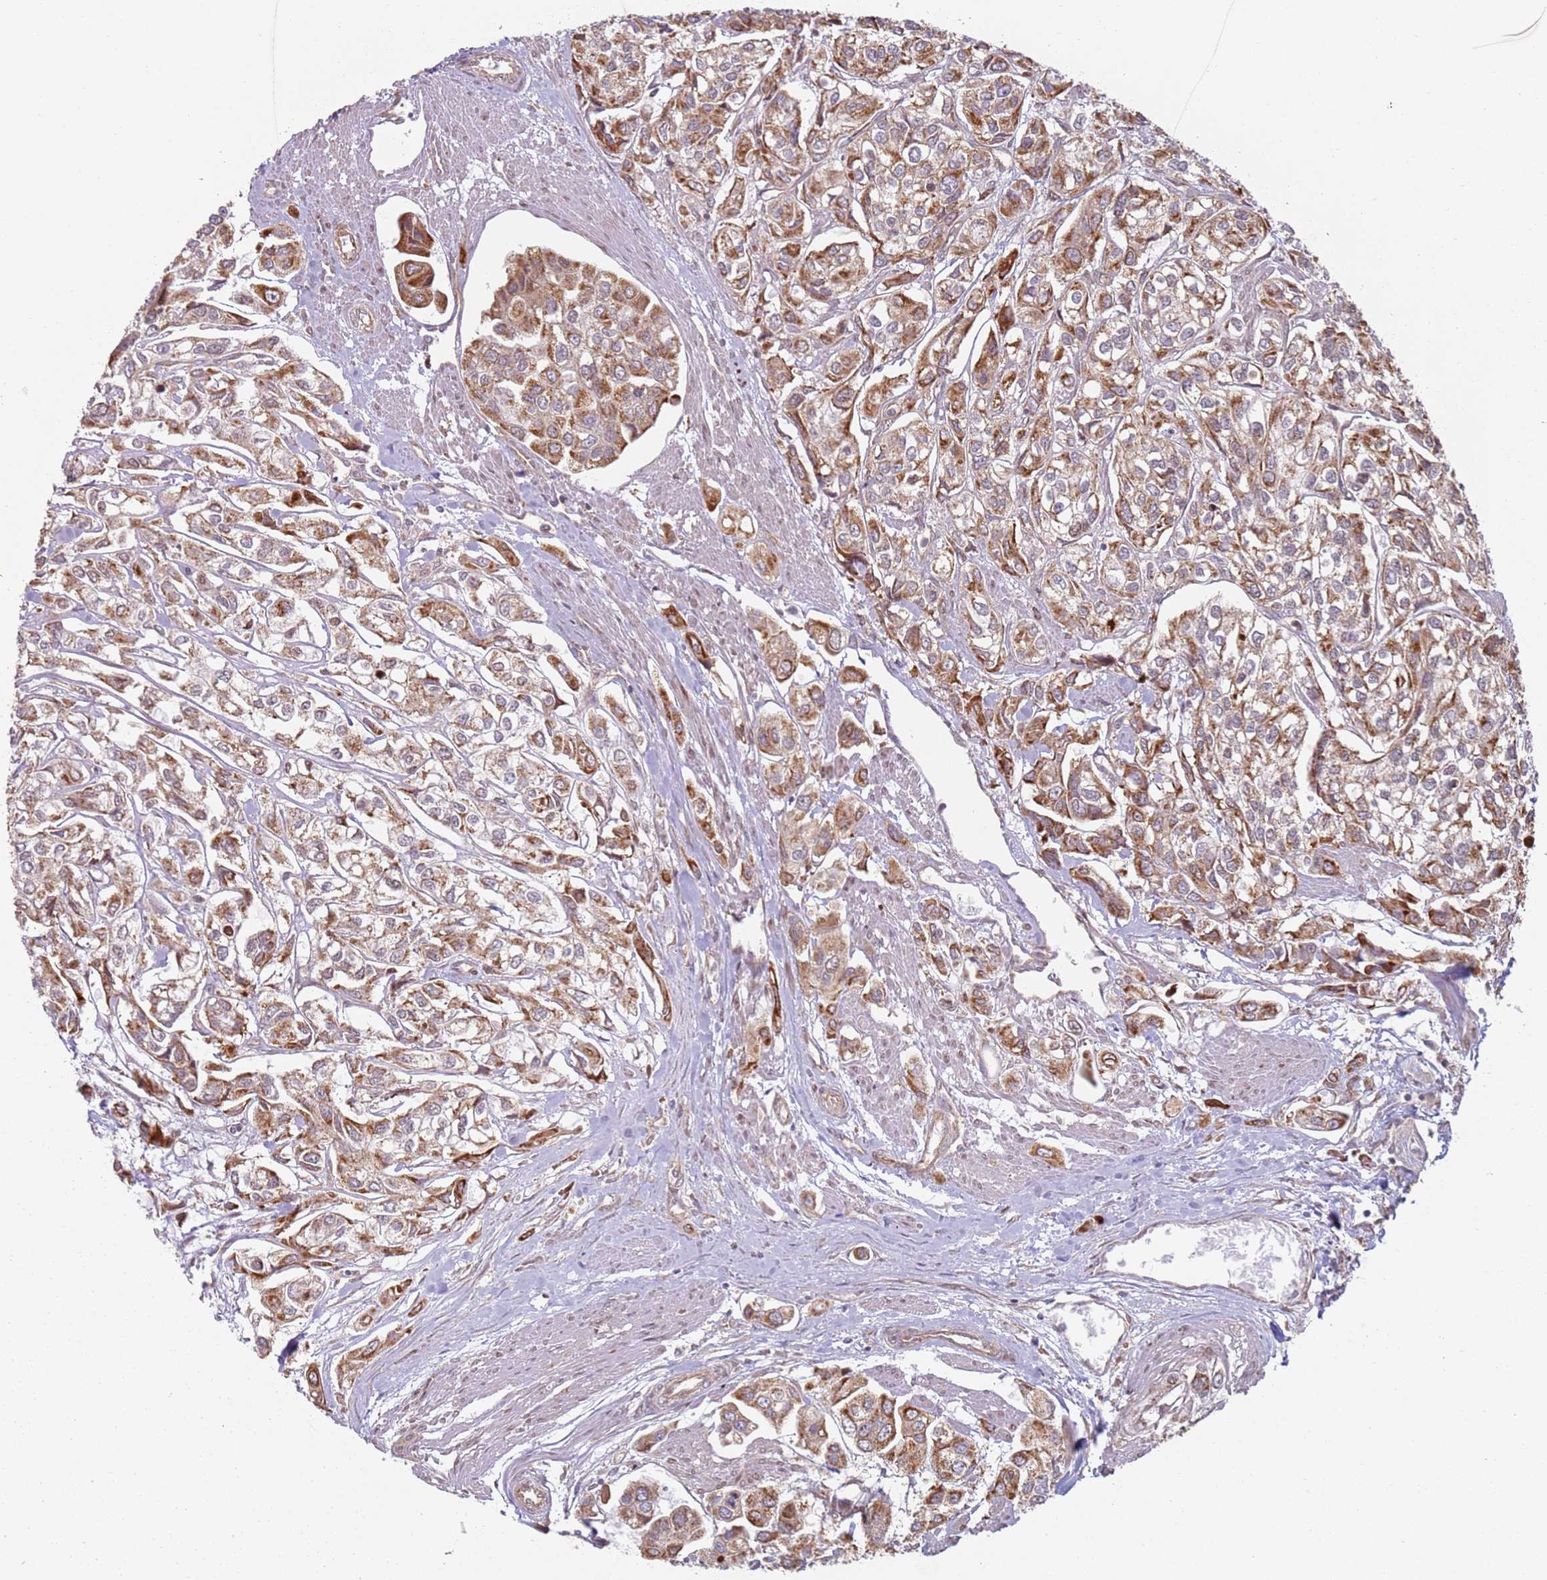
{"staining": {"intensity": "moderate", "quantity": ">75%", "location": "cytoplasmic/membranous"}, "tissue": "urothelial cancer", "cell_type": "Tumor cells", "image_type": "cancer", "snomed": [{"axis": "morphology", "description": "Urothelial carcinoma, High grade"}, {"axis": "topography", "description": "Urinary bladder"}], "caption": "IHC of human urothelial cancer exhibits medium levels of moderate cytoplasmic/membranous positivity in approximately >75% of tumor cells.", "gene": "HNRNPLL", "patient": {"sex": "male", "age": 67}}